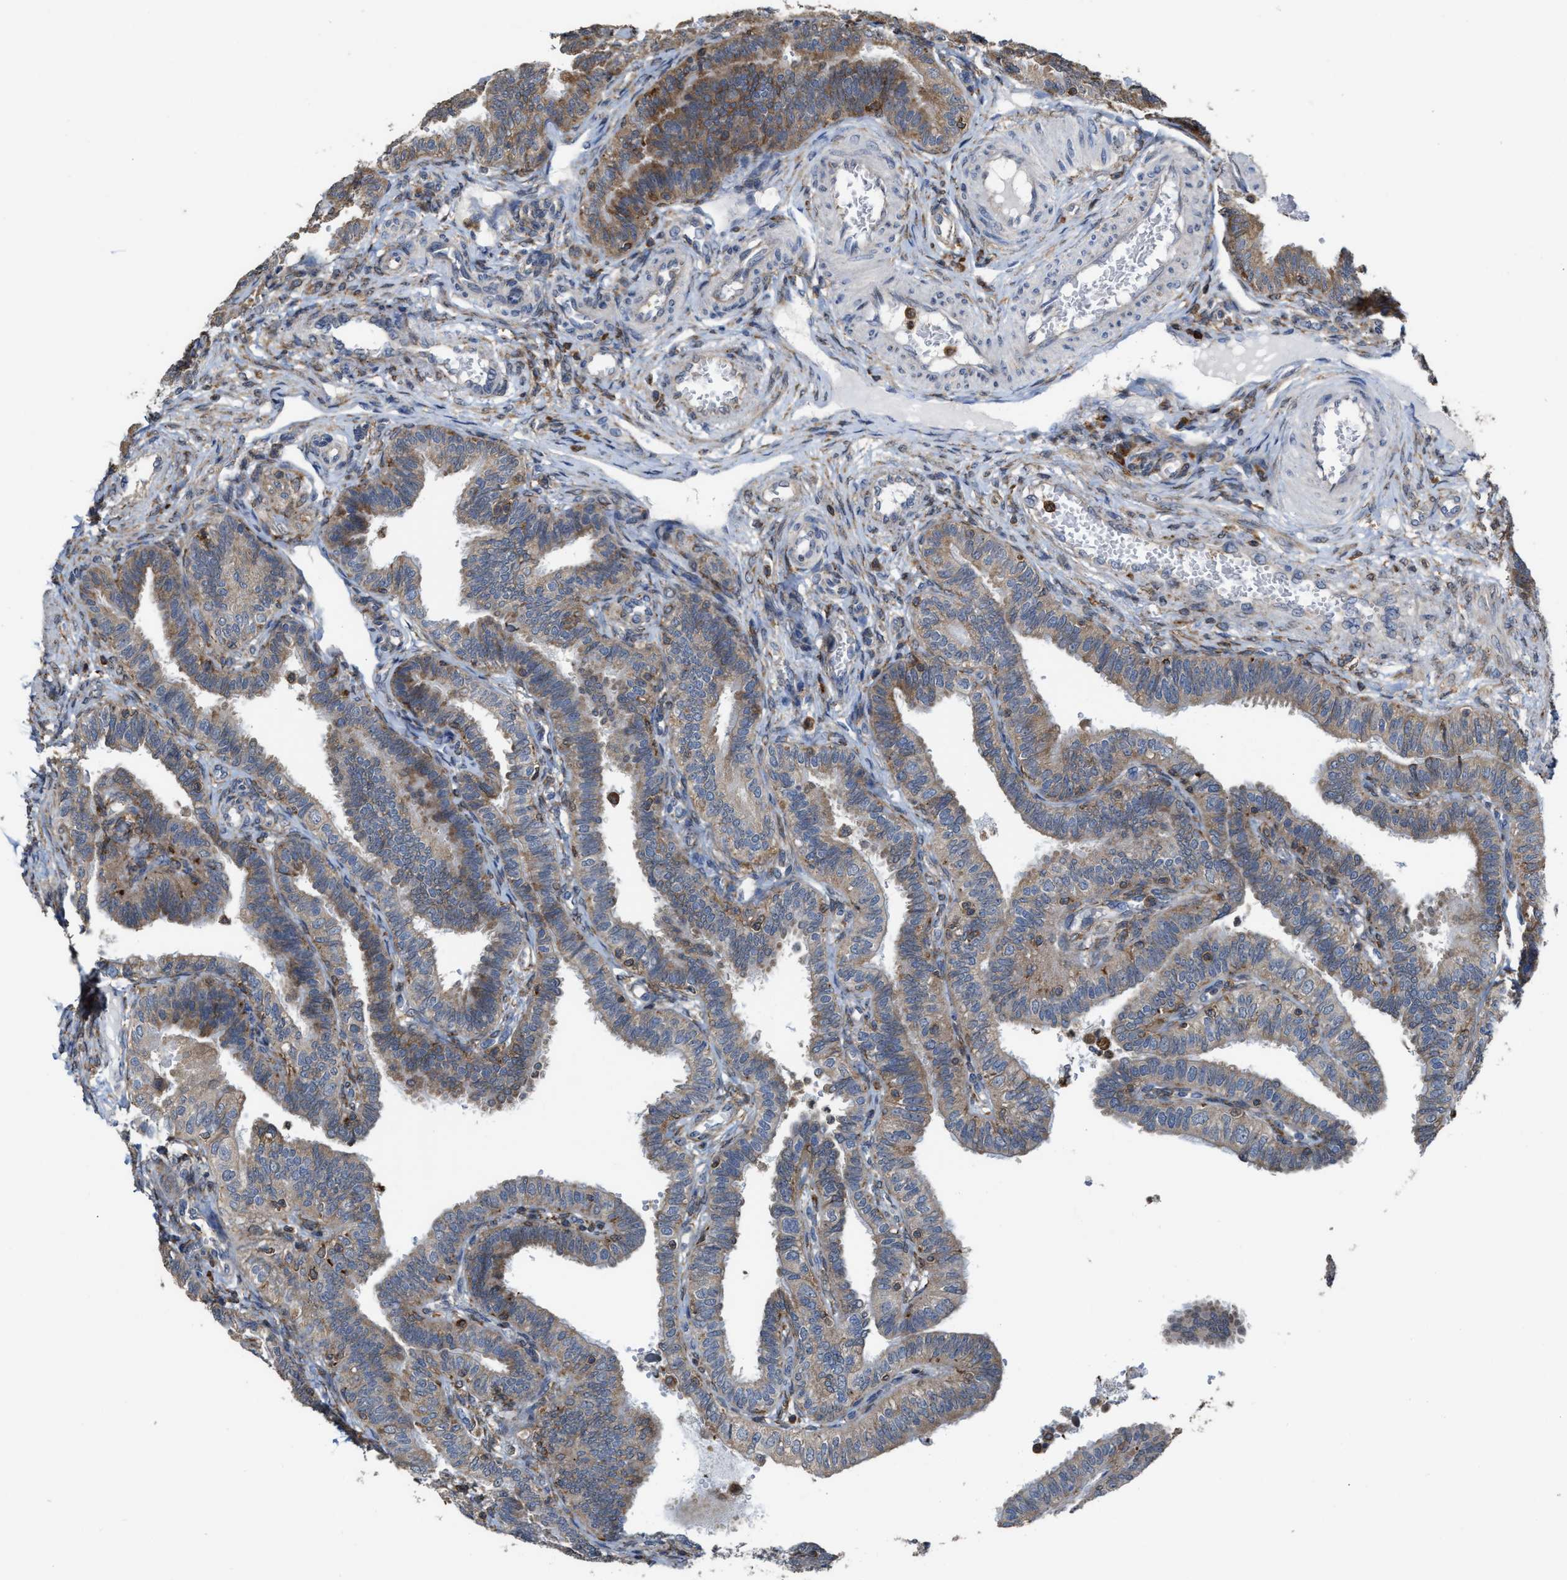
{"staining": {"intensity": "moderate", "quantity": ">75%", "location": "cytoplasmic/membranous"}, "tissue": "fallopian tube", "cell_type": "Glandular cells", "image_type": "normal", "snomed": [{"axis": "morphology", "description": "Normal tissue, NOS"}, {"axis": "topography", "description": "Fallopian tube"}, {"axis": "topography", "description": "Placenta"}], "caption": "IHC of unremarkable human fallopian tube displays medium levels of moderate cytoplasmic/membranous expression in approximately >75% of glandular cells. The staining was performed using DAB to visualize the protein expression in brown, while the nuclei were stained in blue with hematoxylin (Magnification: 20x).", "gene": "FGD3", "patient": {"sex": "female", "age": 34}}